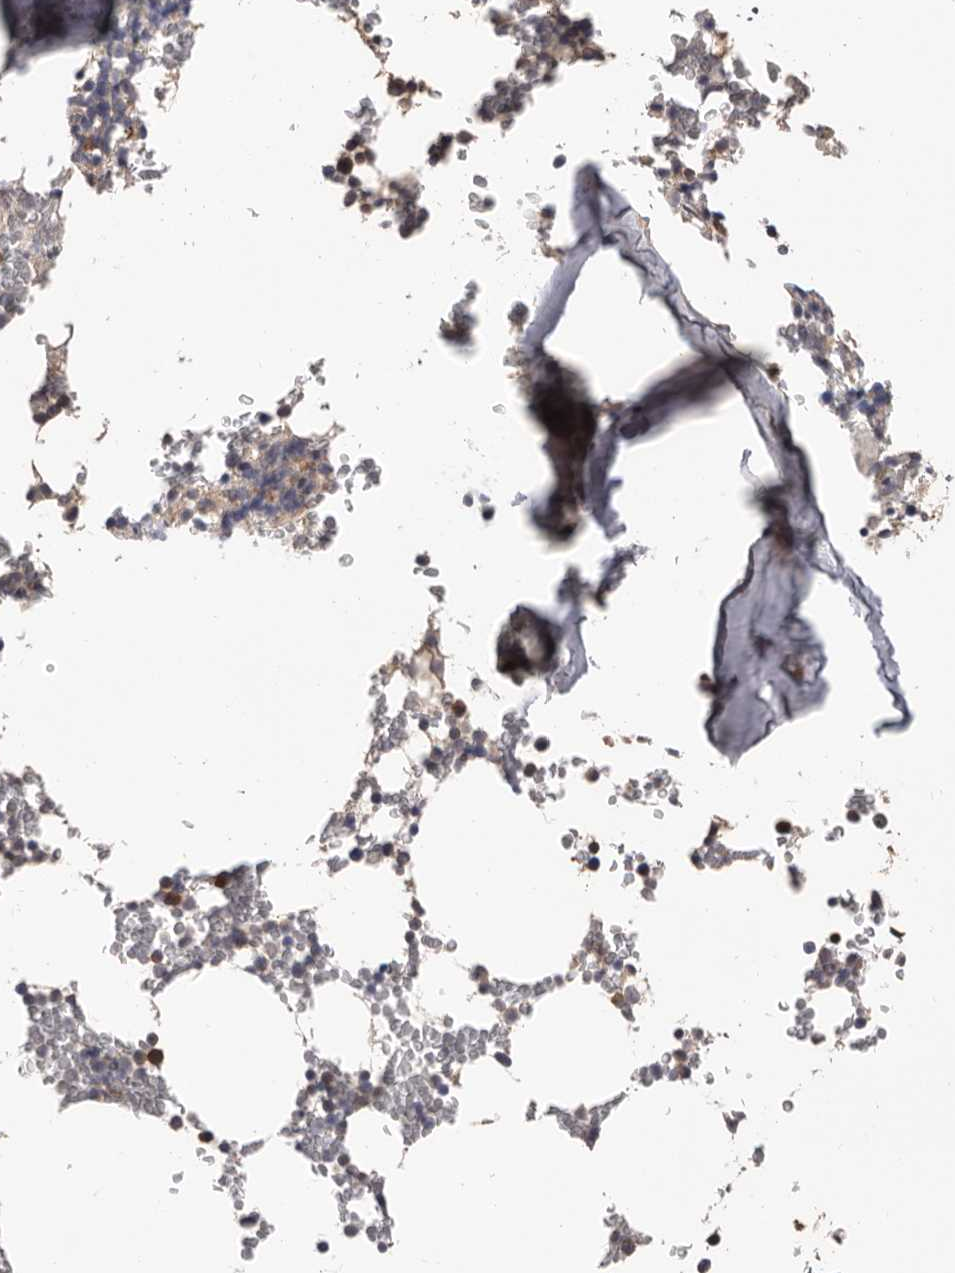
{"staining": {"intensity": "moderate", "quantity": "<25%", "location": "cytoplasmic/membranous"}, "tissue": "bone marrow", "cell_type": "Hematopoietic cells", "image_type": "normal", "snomed": [{"axis": "morphology", "description": "Normal tissue, NOS"}, {"axis": "topography", "description": "Bone marrow"}], "caption": "Unremarkable bone marrow exhibits moderate cytoplasmic/membranous positivity in about <25% of hematopoietic cells, visualized by immunohistochemistry.", "gene": "ADAMTS2", "patient": {"sex": "male", "age": 58}}